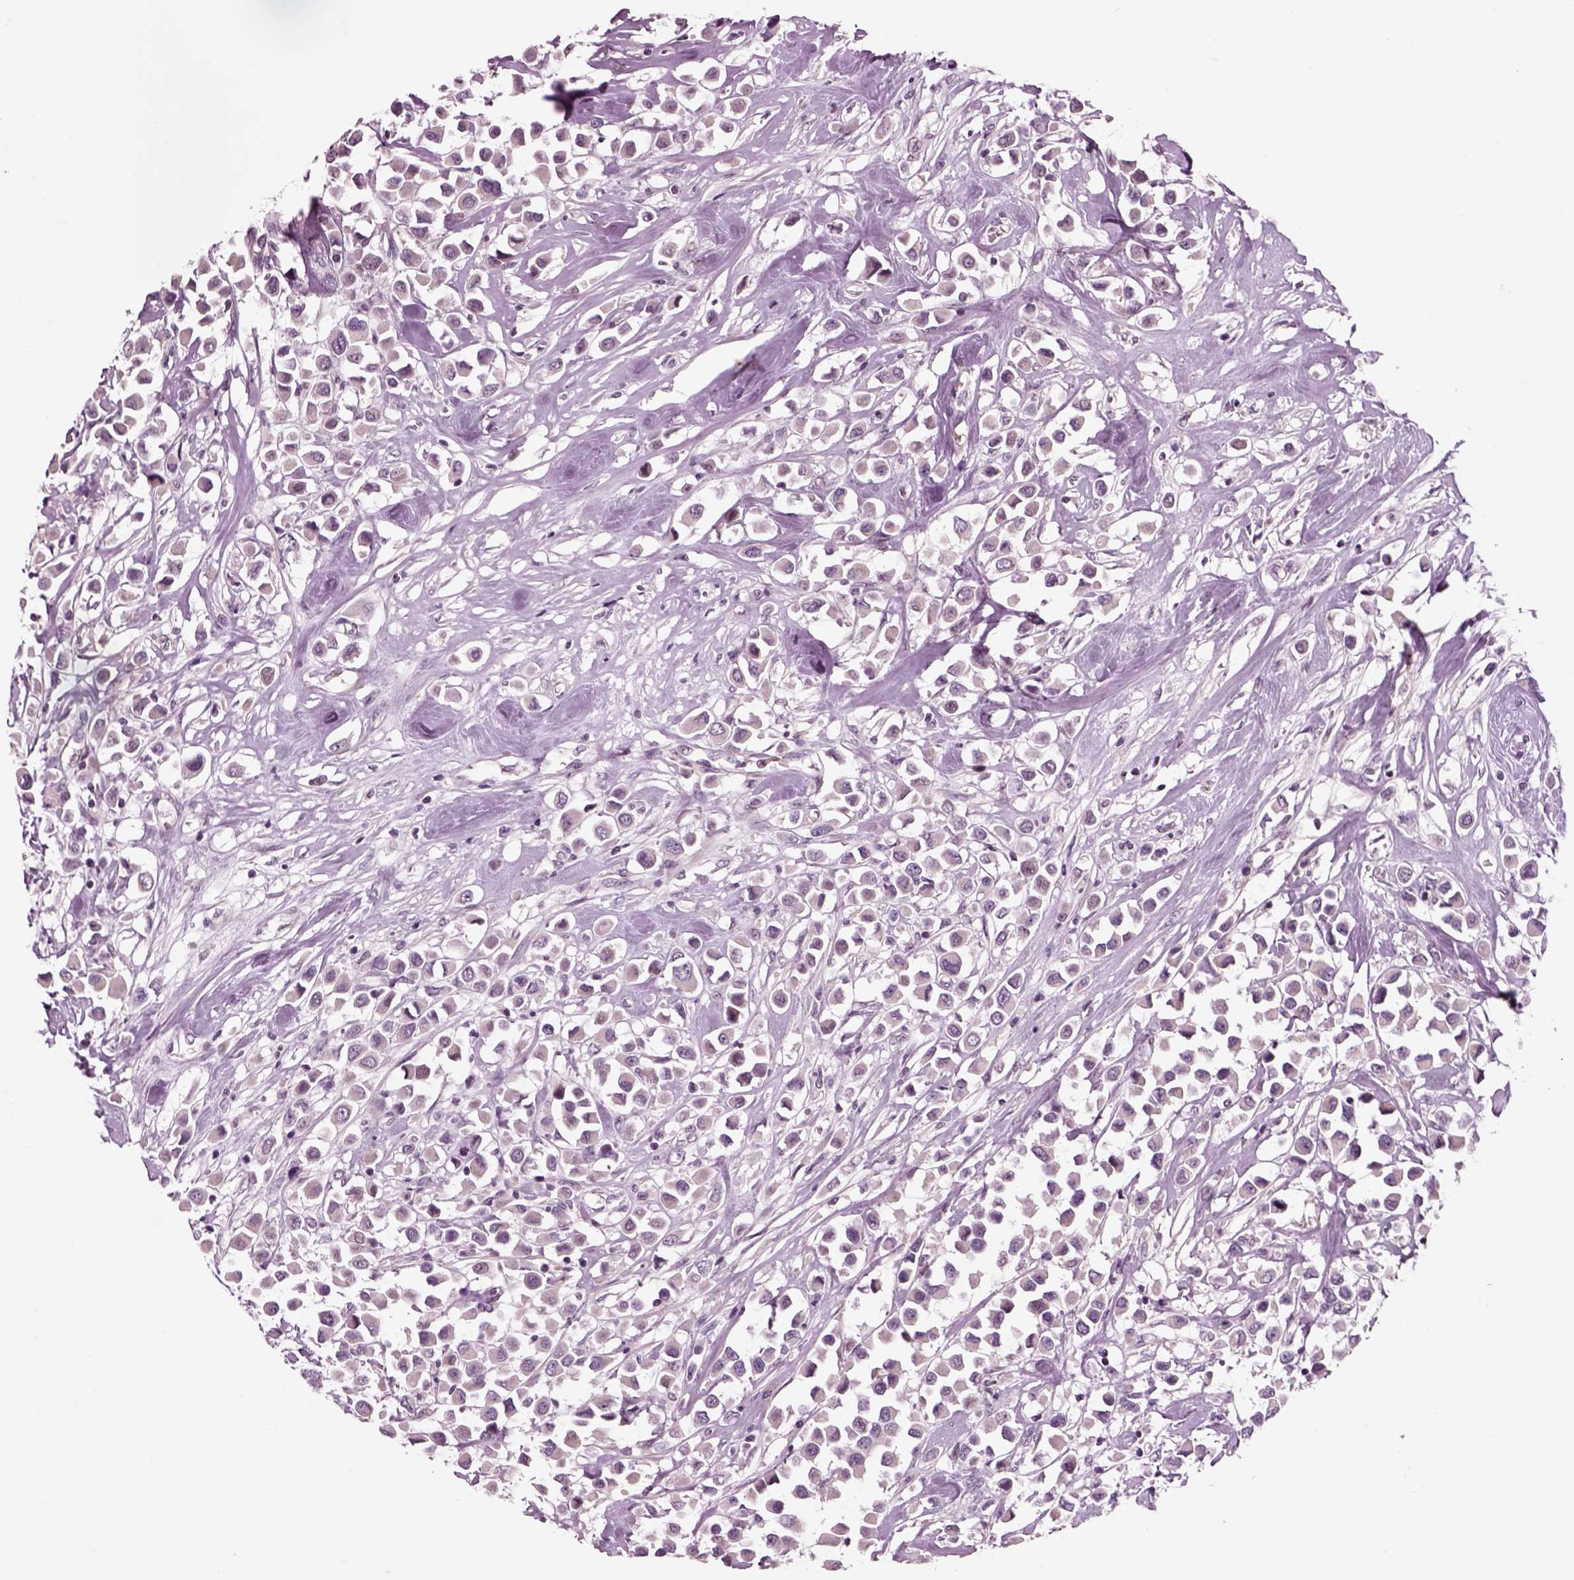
{"staining": {"intensity": "negative", "quantity": "none", "location": "none"}, "tissue": "breast cancer", "cell_type": "Tumor cells", "image_type": "cancer", "snomed": [{"axis": "morphology", "description": "Duct carcinoma"}, {"axis": "topography", "description": "Breast"}], "caption": "DAB (3,3'-diaminobenzidine) immunohistochemical staining of breast cancer exhibits no significant staining in tumor cells.", "gene": "CHGB", "patient": {"sex": "female", "age": 61}}